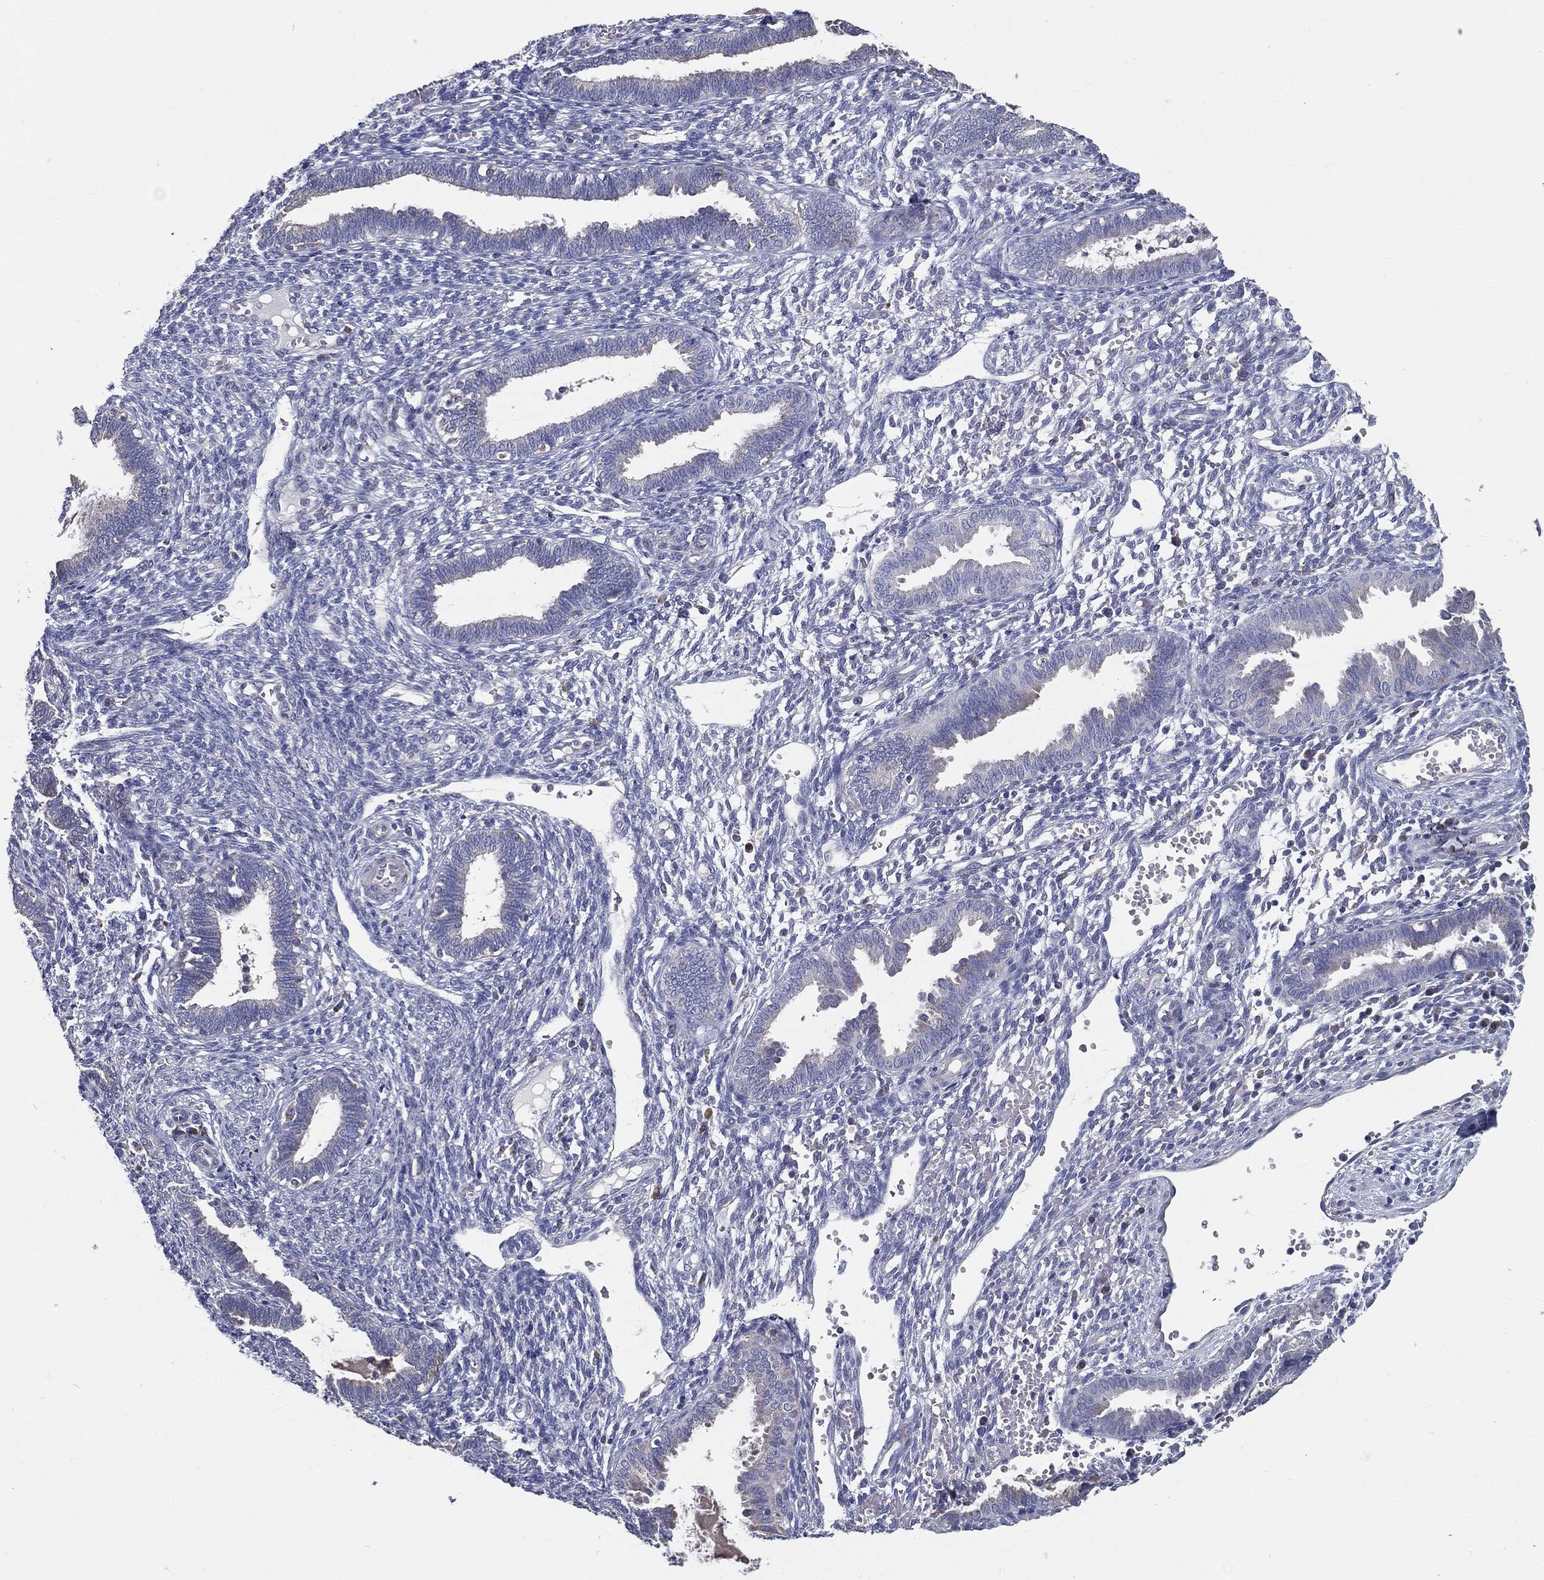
{"staining": {"intensity": "negative", "quantity": "none", "location": "none"}, "tissue": "endometrium", "cell_type": "Cells in endometrial stroma", "image_type": "normal", "snomed": [{"axis": "morphology", "description": "Normal tissue, NOS"}, {"axis": "topography", "description": "Endometrium"}], "caption": "An IHC photomicrograph of unremarkable endometrium is shown. There is no staining in cells in endometrial stroma of endometrium. (DAB immunohistochemistry with hematoxylin counter stain).", "gene": "PCSK1", "patient": {"sex": "female", "age": 42}}